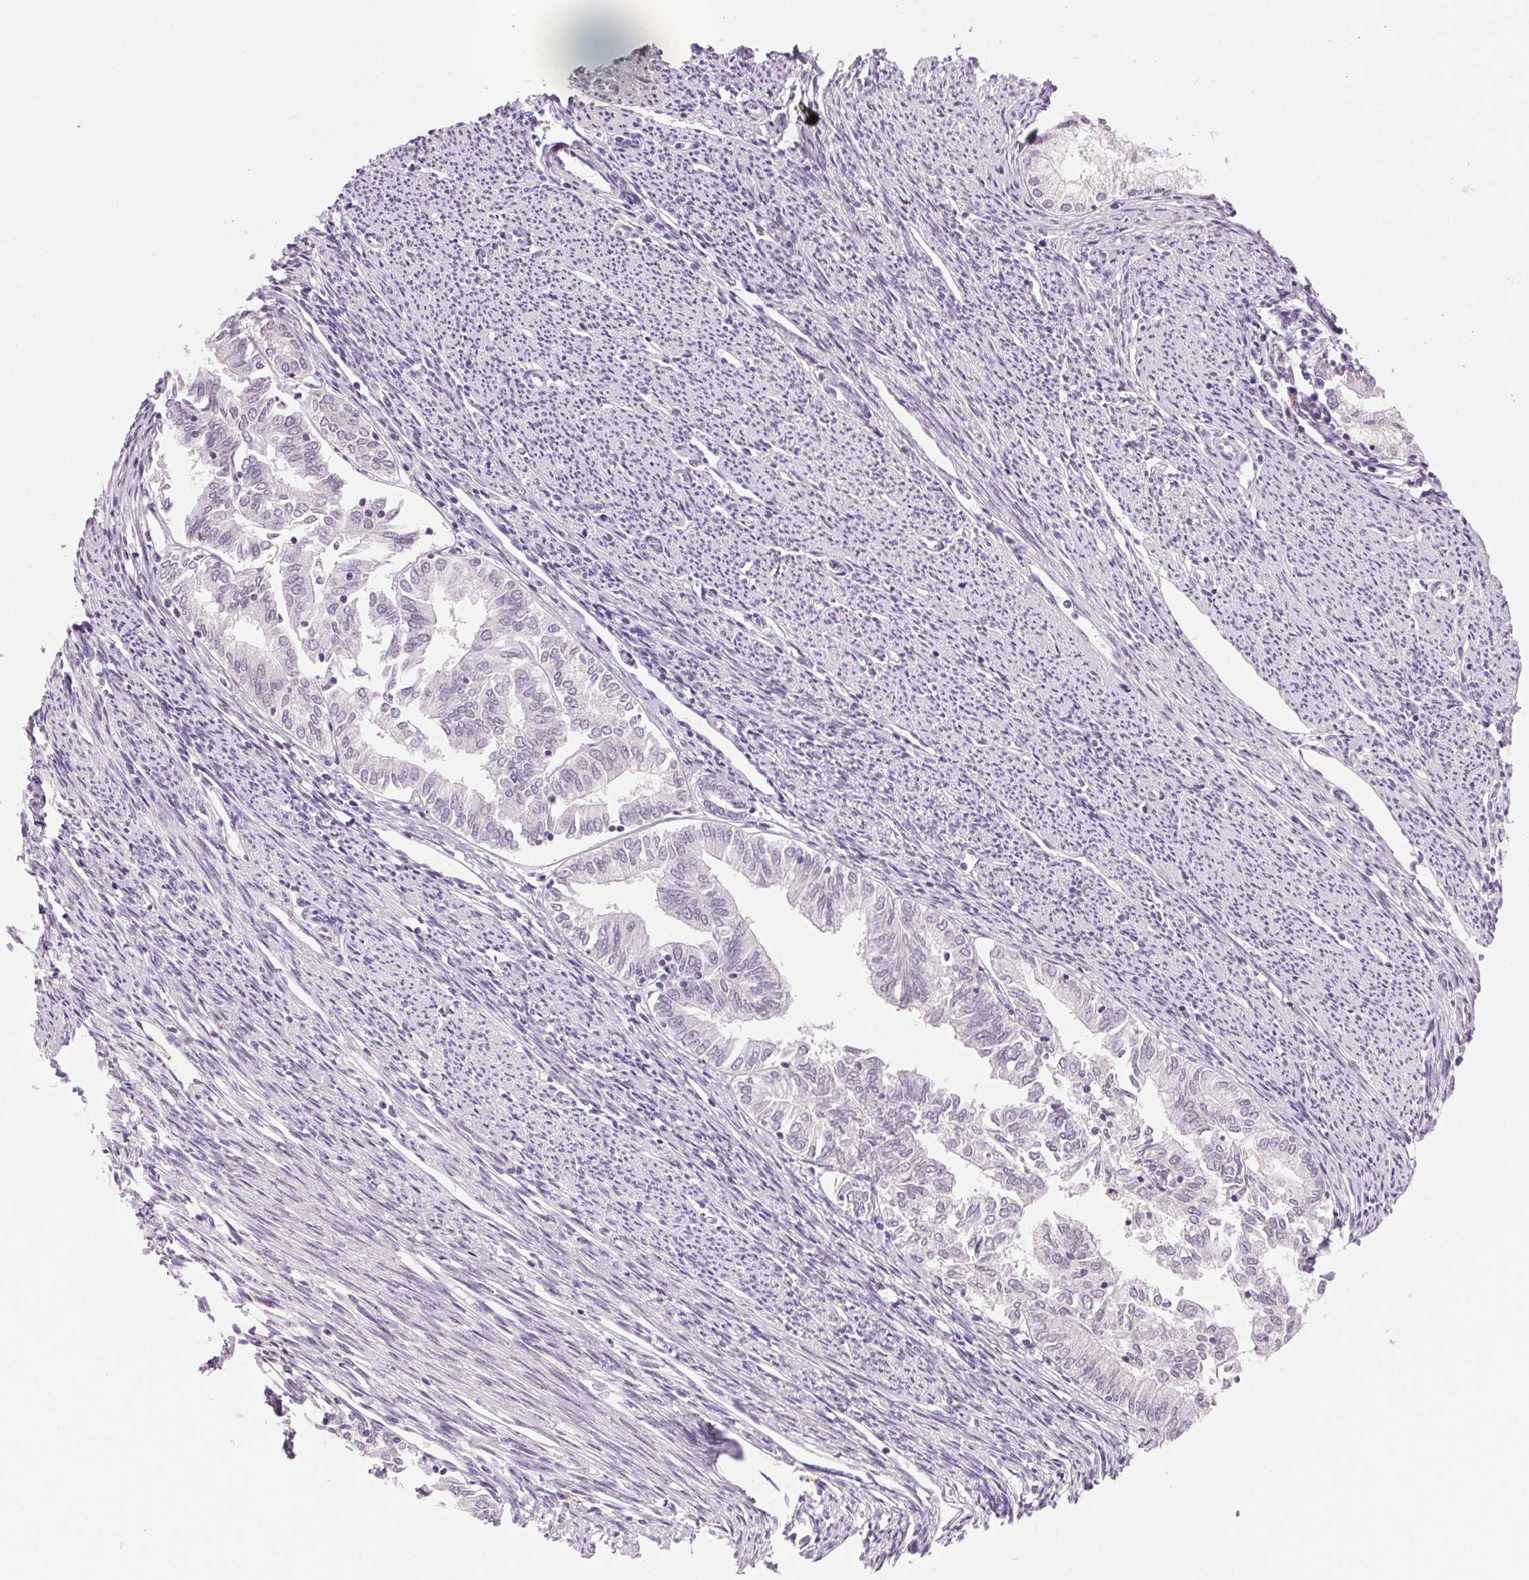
{"staining": {"intensity": "negative", "quantity": "none", "location": "none"}, "tissue": "endometrial cancer", "cell_type": "Tumor cells", "image_type": "cancer", "snomed": [{"axis": "morphology", "description": "Adenocarcinoma, NOS"}, {"axis": "topography", "description": "Endometrium"}], "caption": "DAB (3,3'-diaminobenzidine) immunohistochemical staining of human adenocarcinoma (endometrial) demonstrates no significant staining in tumor cells.", "gene": "MPO", "patient": {"sex": "female", "age": 79}}